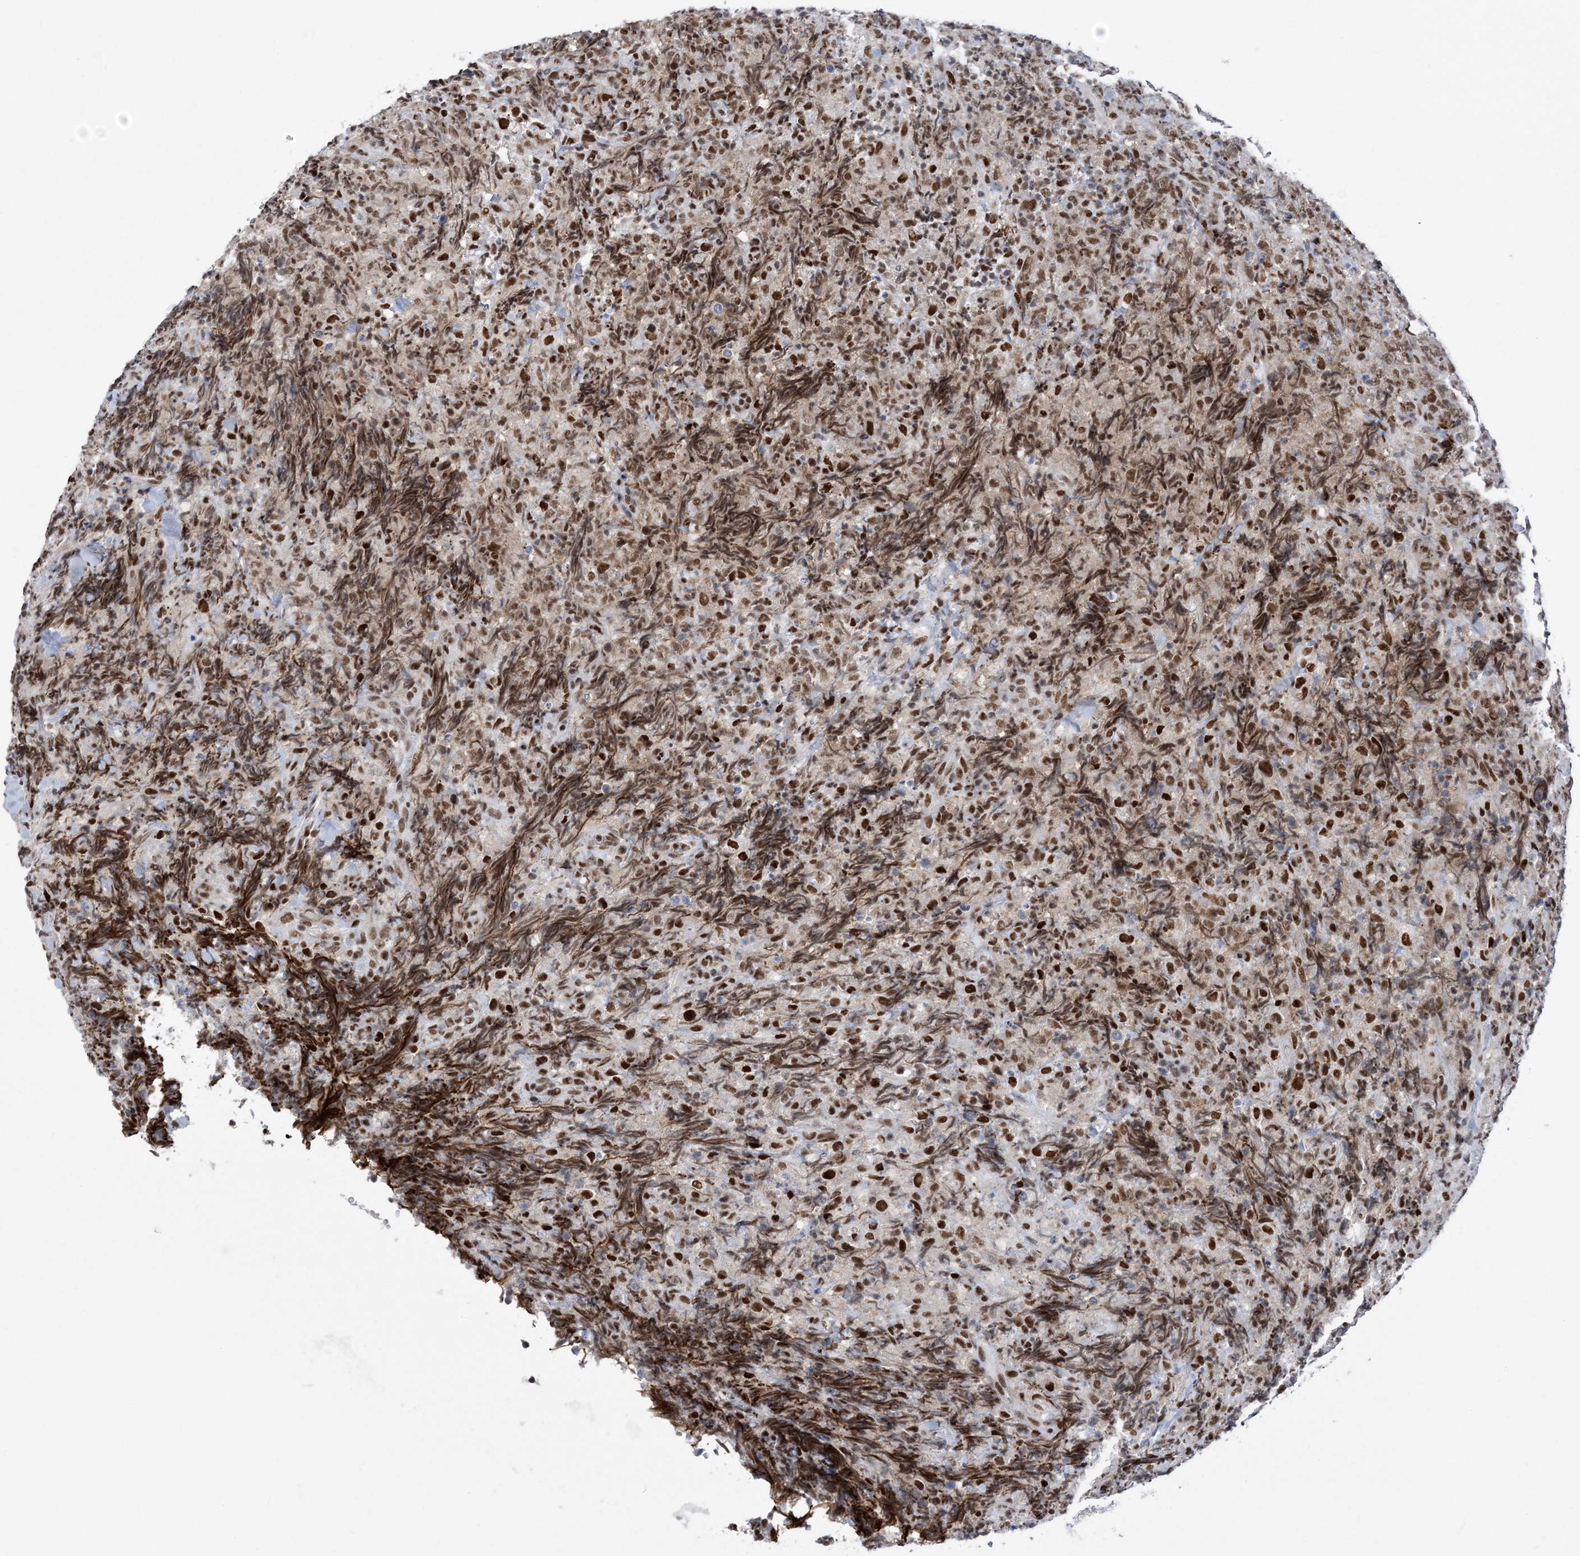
{"staining": {"intensity": "moderate", "quantity": ">75%", "location": "nuclear"}, "tissue": "lymphoma", "cell_type": "Tumor cells", "image_type": "cancer", "snomed": [{"axis": "morphology", "description": "Malignant lymphoma, non-Hodgkin's type, High grade"}, {"axis": "topography", "description": "Tonsil"}], "caption": "Approximately >75% of tumor cells in human high-grade malignant lymphoma, non-Hodgkin's type reveal moderate nuclear protein staining as visualized by brown immunohistochemical staining.", "gene": "ZBTB7A", "patient": {"sex": "female", "age": 36}}